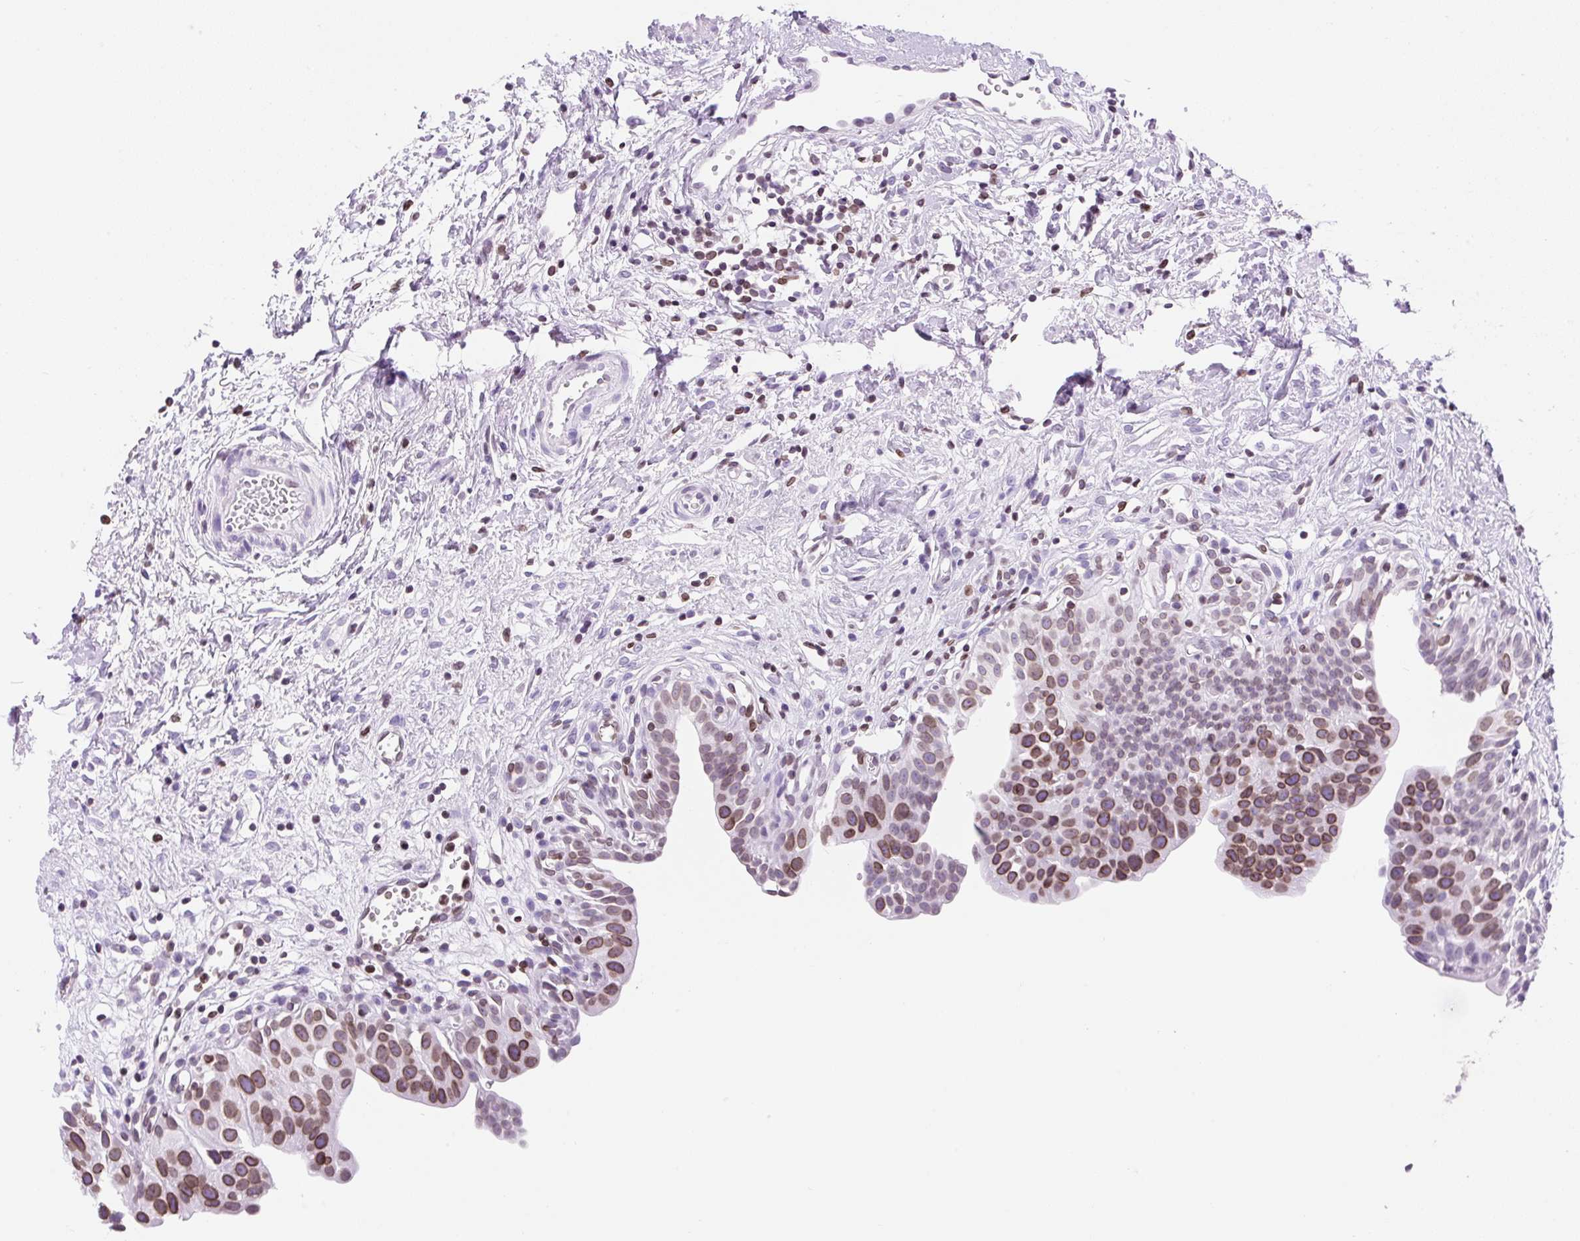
{"staining": {"intensity": "moderate", "quantity": "25%-75%", "location": "cytoplasmic/membranous,nuclear"}, "tissue": "urinary bladder", "cell_type": "Urothelial cells", "image_type": "normal", "snomed": [{"axis": "morphology", "description": "Normal tissue, NOS"}, {"axis": "topography", "description": "Urinary bladder"}], "caption": "IHC of normal human urinary bladder demonstrates medium levels of moderate cytoplasmic/membranous,nuclear positivity in about 25%-75% of urothelial cells. (brown staining indicates protein expression, while blue staining denotes nuclei).", "gene": "VPREB1", "patient": {"sex": "male", "age": 51}}